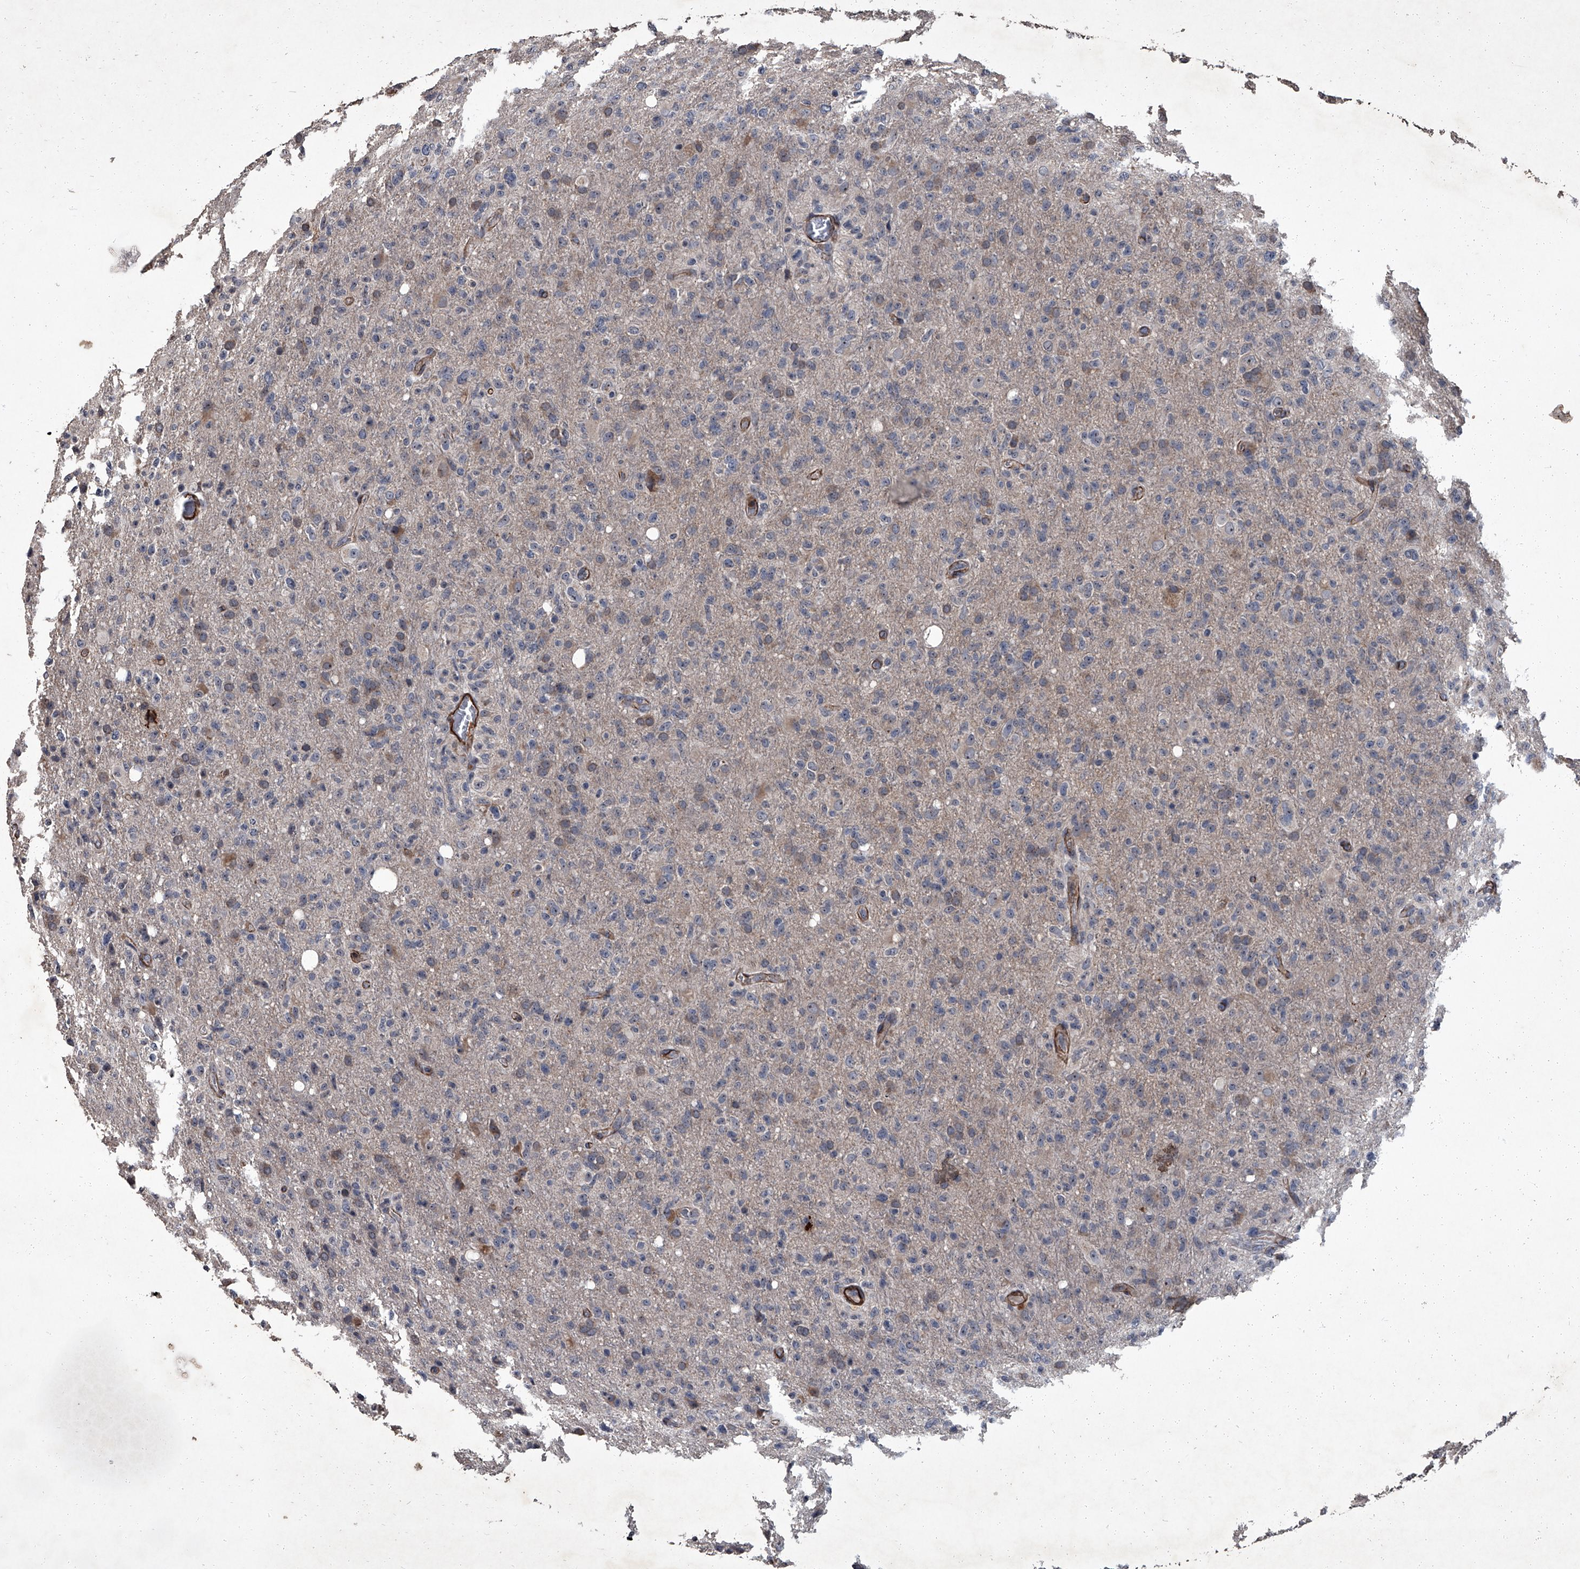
{"staining": {"intensity": "negative", "quantity": "none", "location": "none"}, "tissue": "glioma", "cell_type": "Tumor cells", "image_type": "cancer", "snomed": [{"axis": "morphology", "description": "Glioma, malignant, High grade"}, {"axis": "topography", "description": "Brain"}], "caption": "Immunohistochemistry (IHC) micrograph of human malignant glioma (high-grade) stained for a protein (brown), which demonstrates no positivity in tumor cells. (DAB (3,3'-diaminobenzidine) IHC visualized using brightfield microscopy, high magnification).", "gene": "SIRT4", "patient": {"sex": "female", "age": 57}}